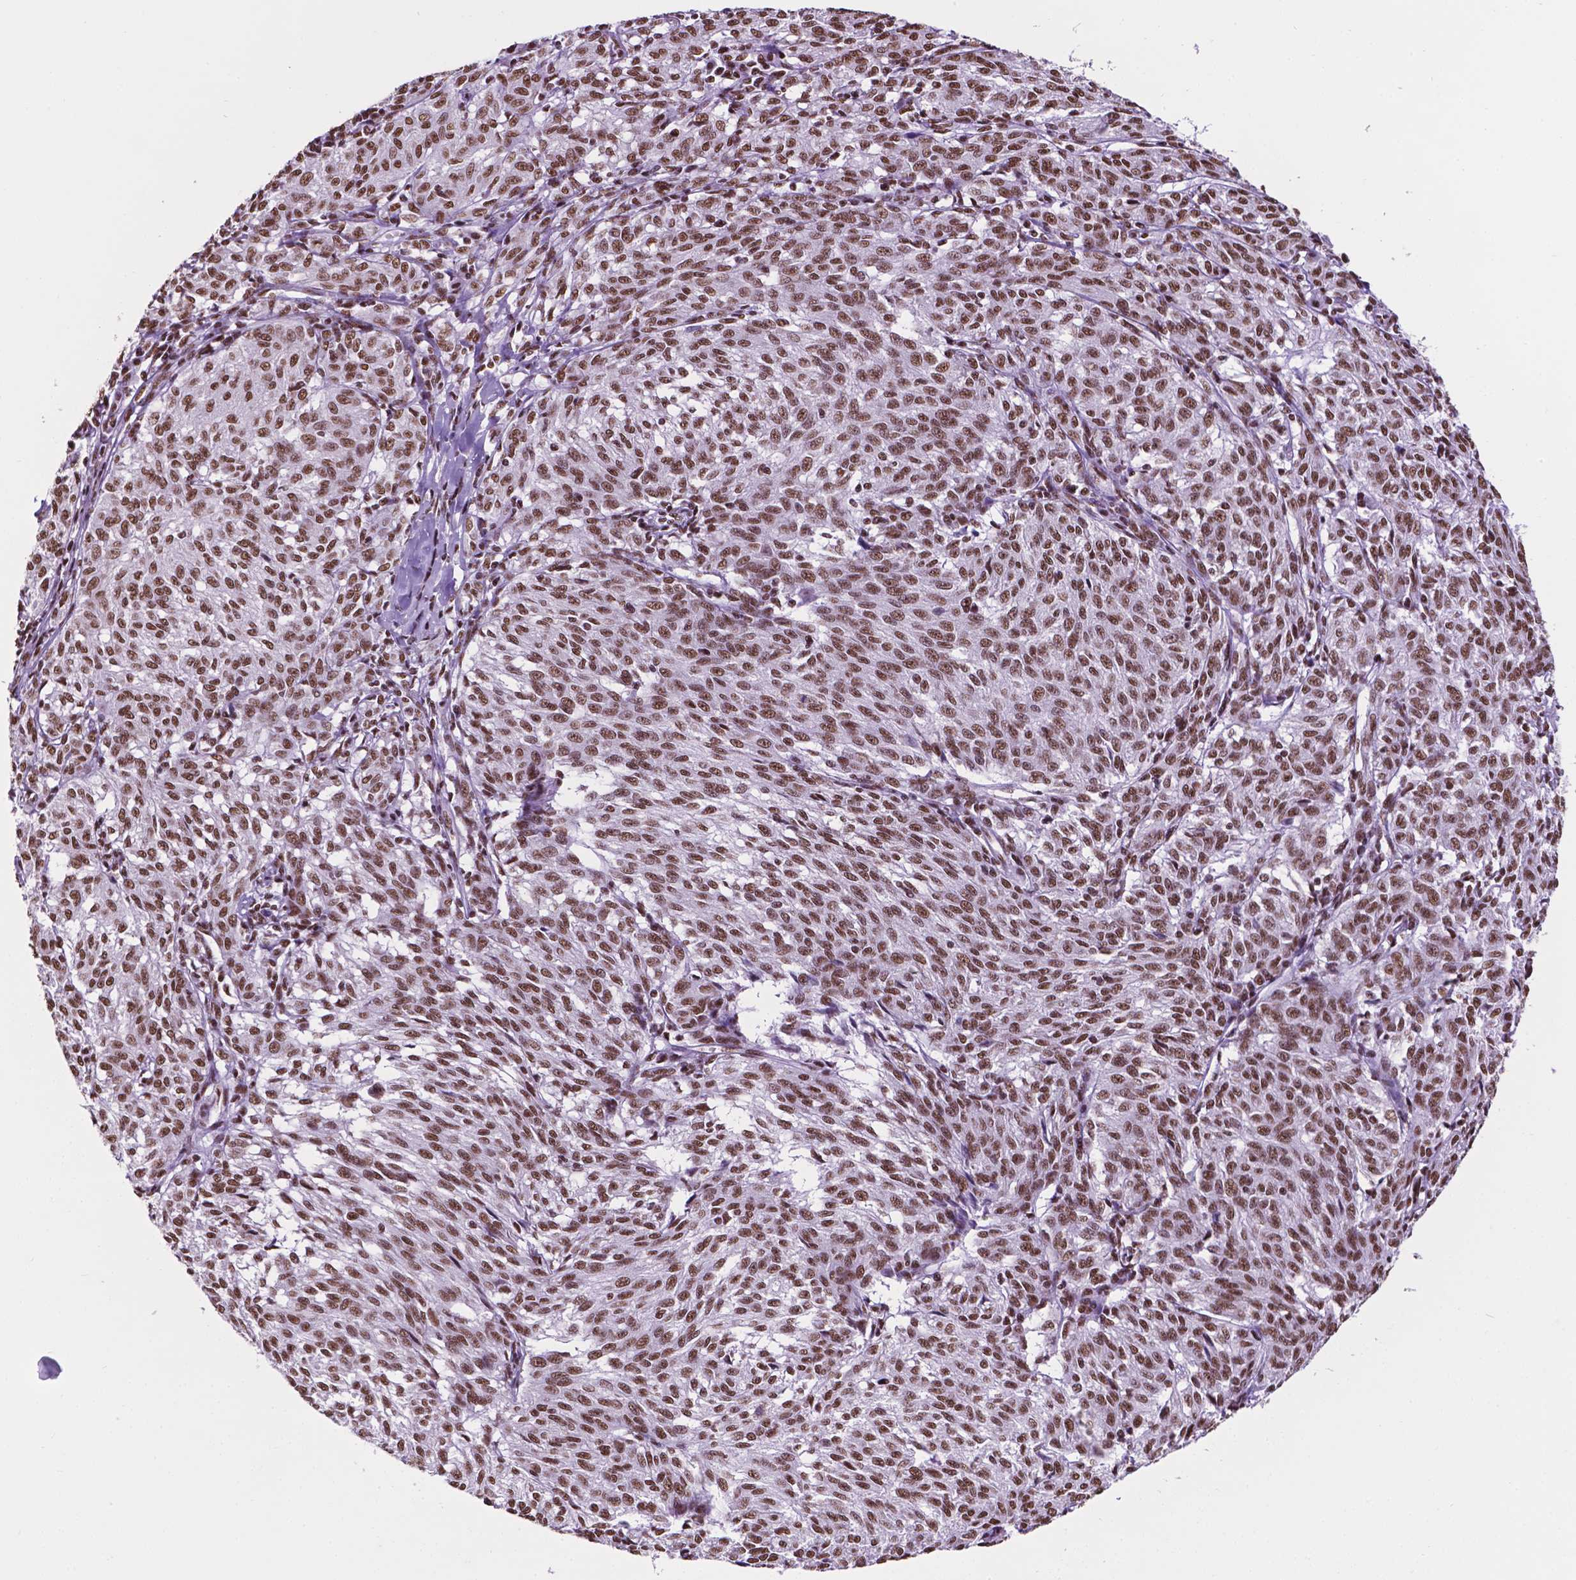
{"staining": {"intensity": "moderate", "quantity": ">75%", "location": "nuclear"}, "tissue": "melanoma", "cell_type": "Tumor cells", "image_type": "cancer", "snomed": [{"axis": "morphology", "description": "Malignant melanoma, NOS"}, {"axis": "topography", "description": "Skin"}], "caption": "Immunohistochemical staining of human malignant melanoma reveals moderate nuclear protein positivity in approximately >75% of tumor cells. (Stains: DAB (3,3'-diaminobenzidine) in brown, nuclei in blue, Microscopy: brightfield microscopy at high magnification).", "gene": "CCAR2", "patient": {"sex": "female", "age": 72}}